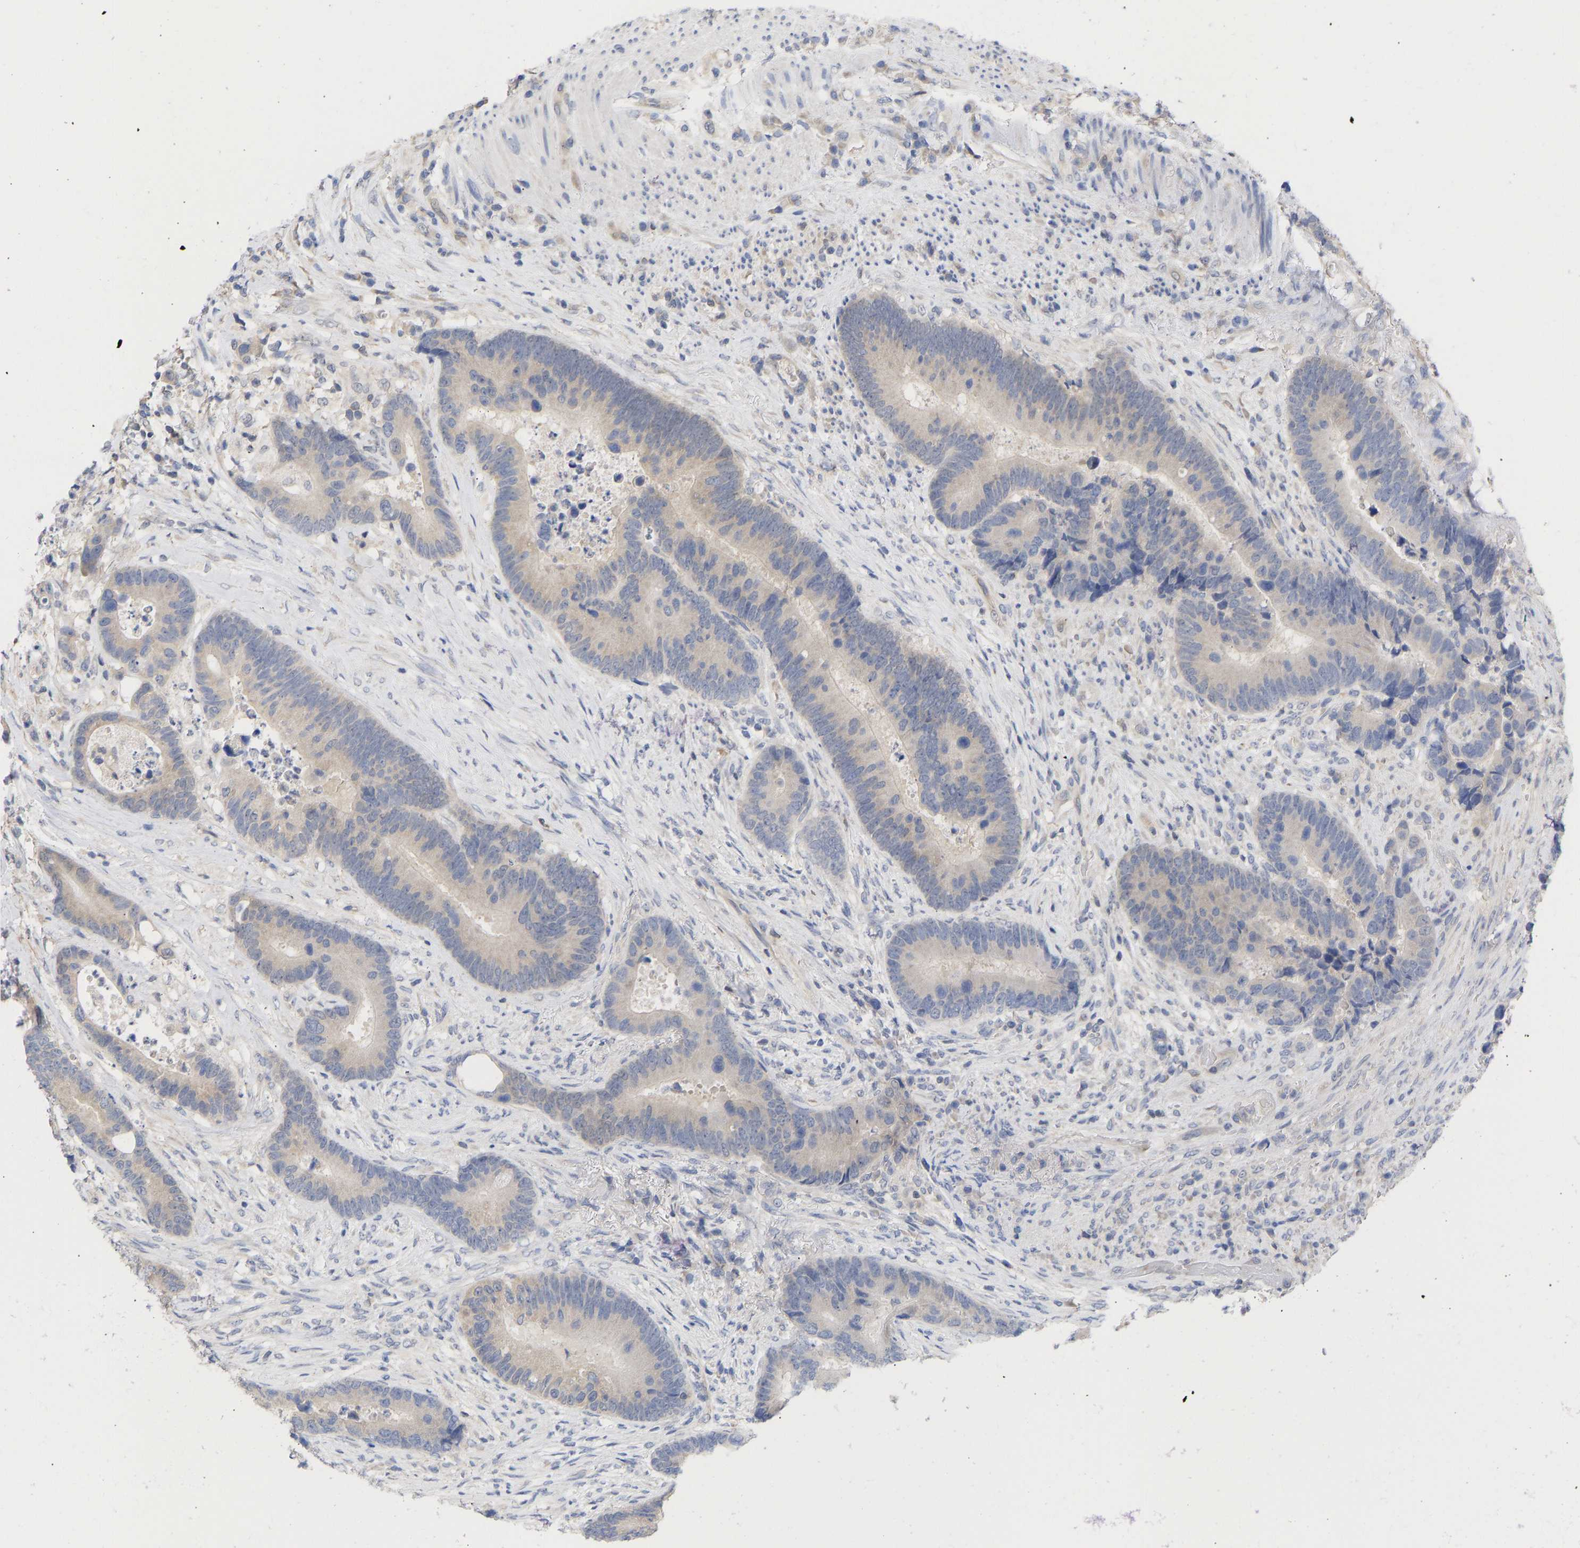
{"staining": {"intensity": "weak", "quantity": "25%-75%", "location": "cytoplasmic/membranous"}, "tissue": "colorectal cancer", "cell_type": "Tumor cells", "image_type": "cancer", "snomed": [{"axis": "morphology", "description": "Adenocarcinoma, NOS"}, {"axis": "topography", "description": "Rectum"}], "caption": "Immunohistochemical staining of human adenocarcinoma (colorectal) displays weak cytoplasmic/membranous protein positivity in about 25%-75% of tumor cells.", "gene": "MAP2K3", "patient": {"sex": "female", "age": 89}}